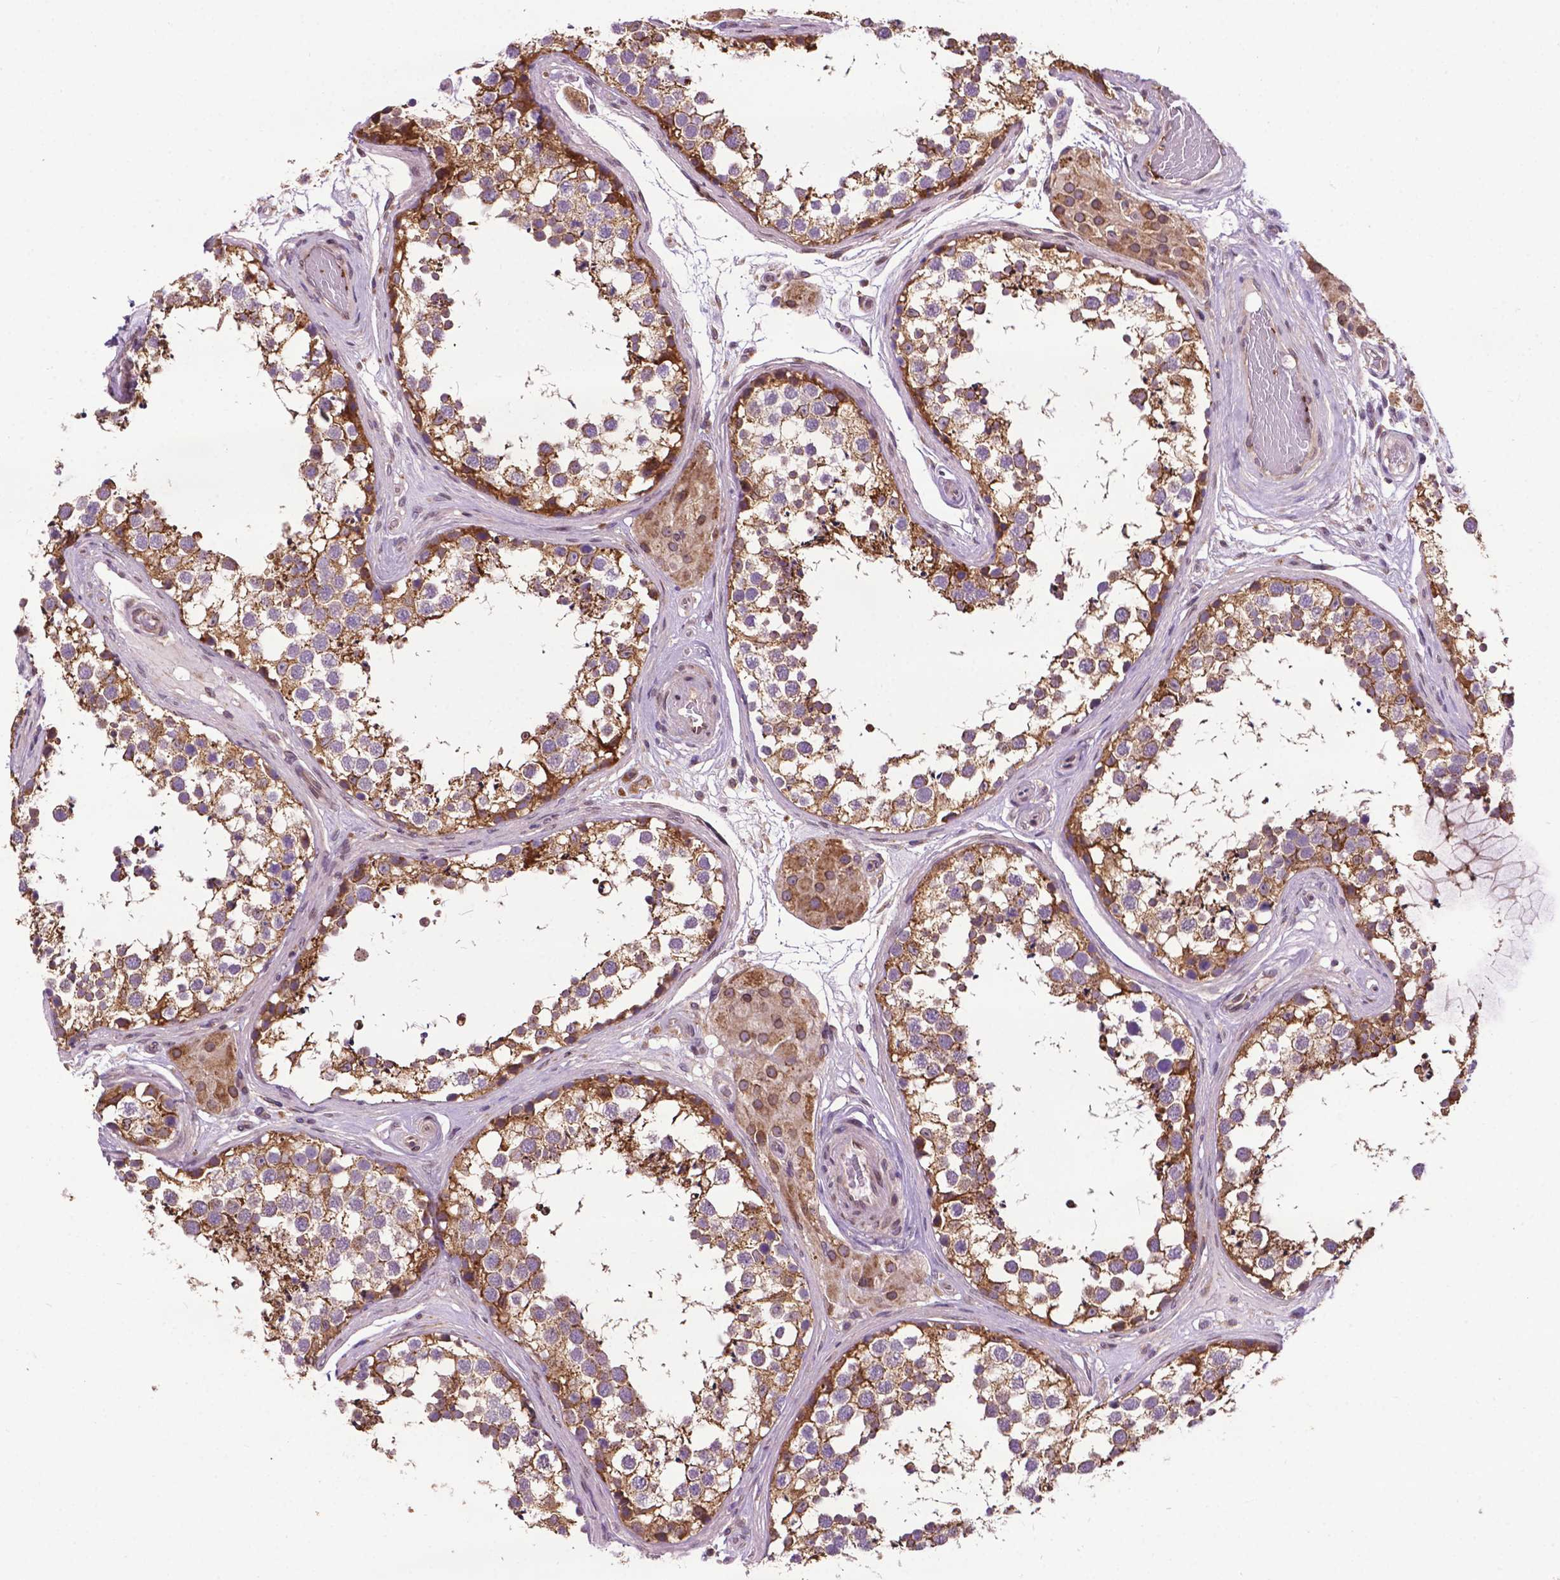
{"staining": {"intensity": "moderate", "quantity": ">75%", "location": "cytoplasmic/membranous"}, "tissue": "testis", "cell_type": "Cells in seminiferous ducts", "image_type": "normal", "snomed": [{"axis": "morphology", "description": "Normal tissue, NOS"}, {"axis": "morphology", "description": "Seminoma, NOS"}, {"axis": "topography", "description": "Testis"}], "caption": "IHC photomicrograph of normal testis: human testis stained using IHC reveals medium levels of moderate protein expression localized specifically in the cytoplasmic/membranous of cells in seminiferous ducts, appearing as a cytoplasmic/membranous brown color.", "gene": "SPNS2", "patient": {"sex": "male", "age": 65}}